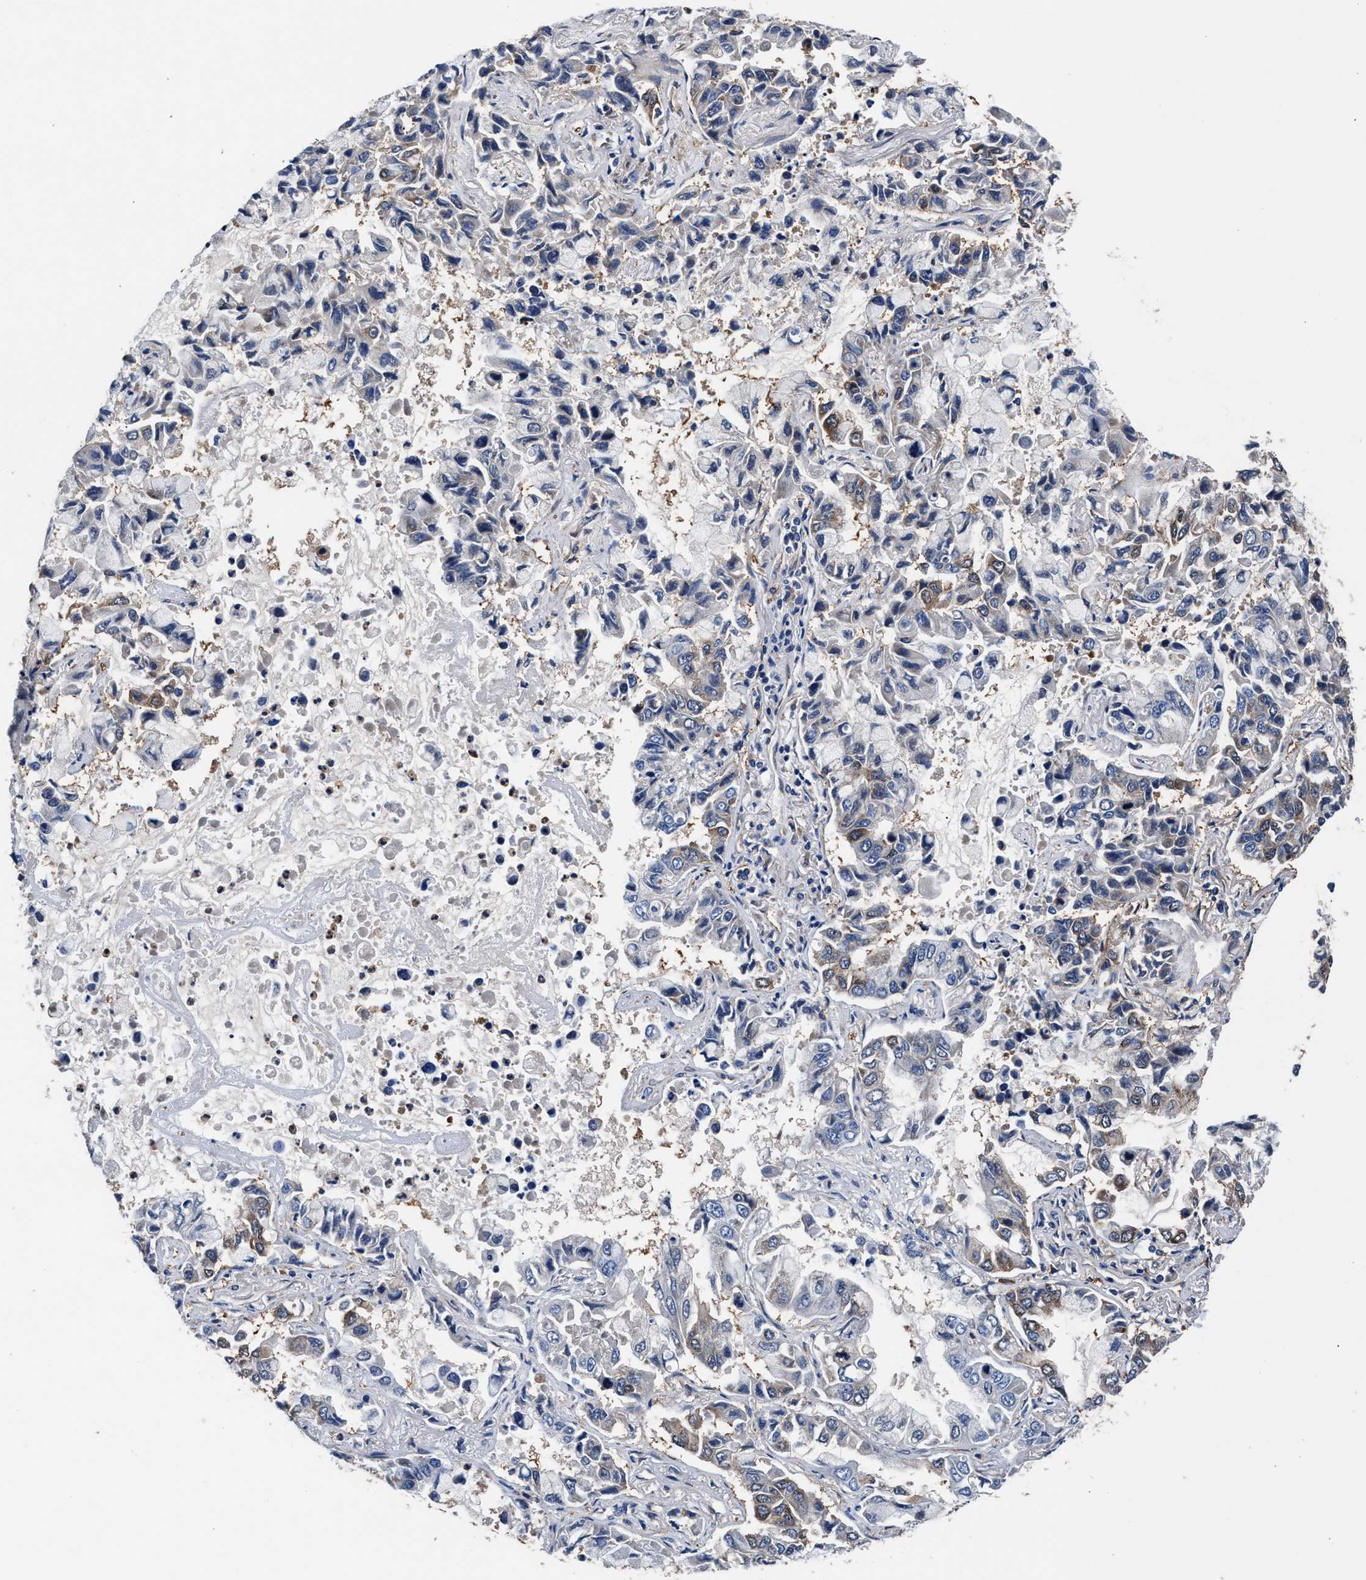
{"staining": {"intensity": "negative", "quantity": "none", "location": "none"}, "tissue": "lung cancer", "cell_type": "Tumor cells", "image_type": "cancer", "snomed": [{"axis": "morphology", "description": "Adenocarcinoma, NOS"}, {"axis": "topography", "description": "Lung"}], "caption": "A photomicrograph of human lung cancer (adenocarcinoma) is negative for staining in tumor cells.", "gene": "SH3GL1", "patient": {"sex": "male", "age": 64}}